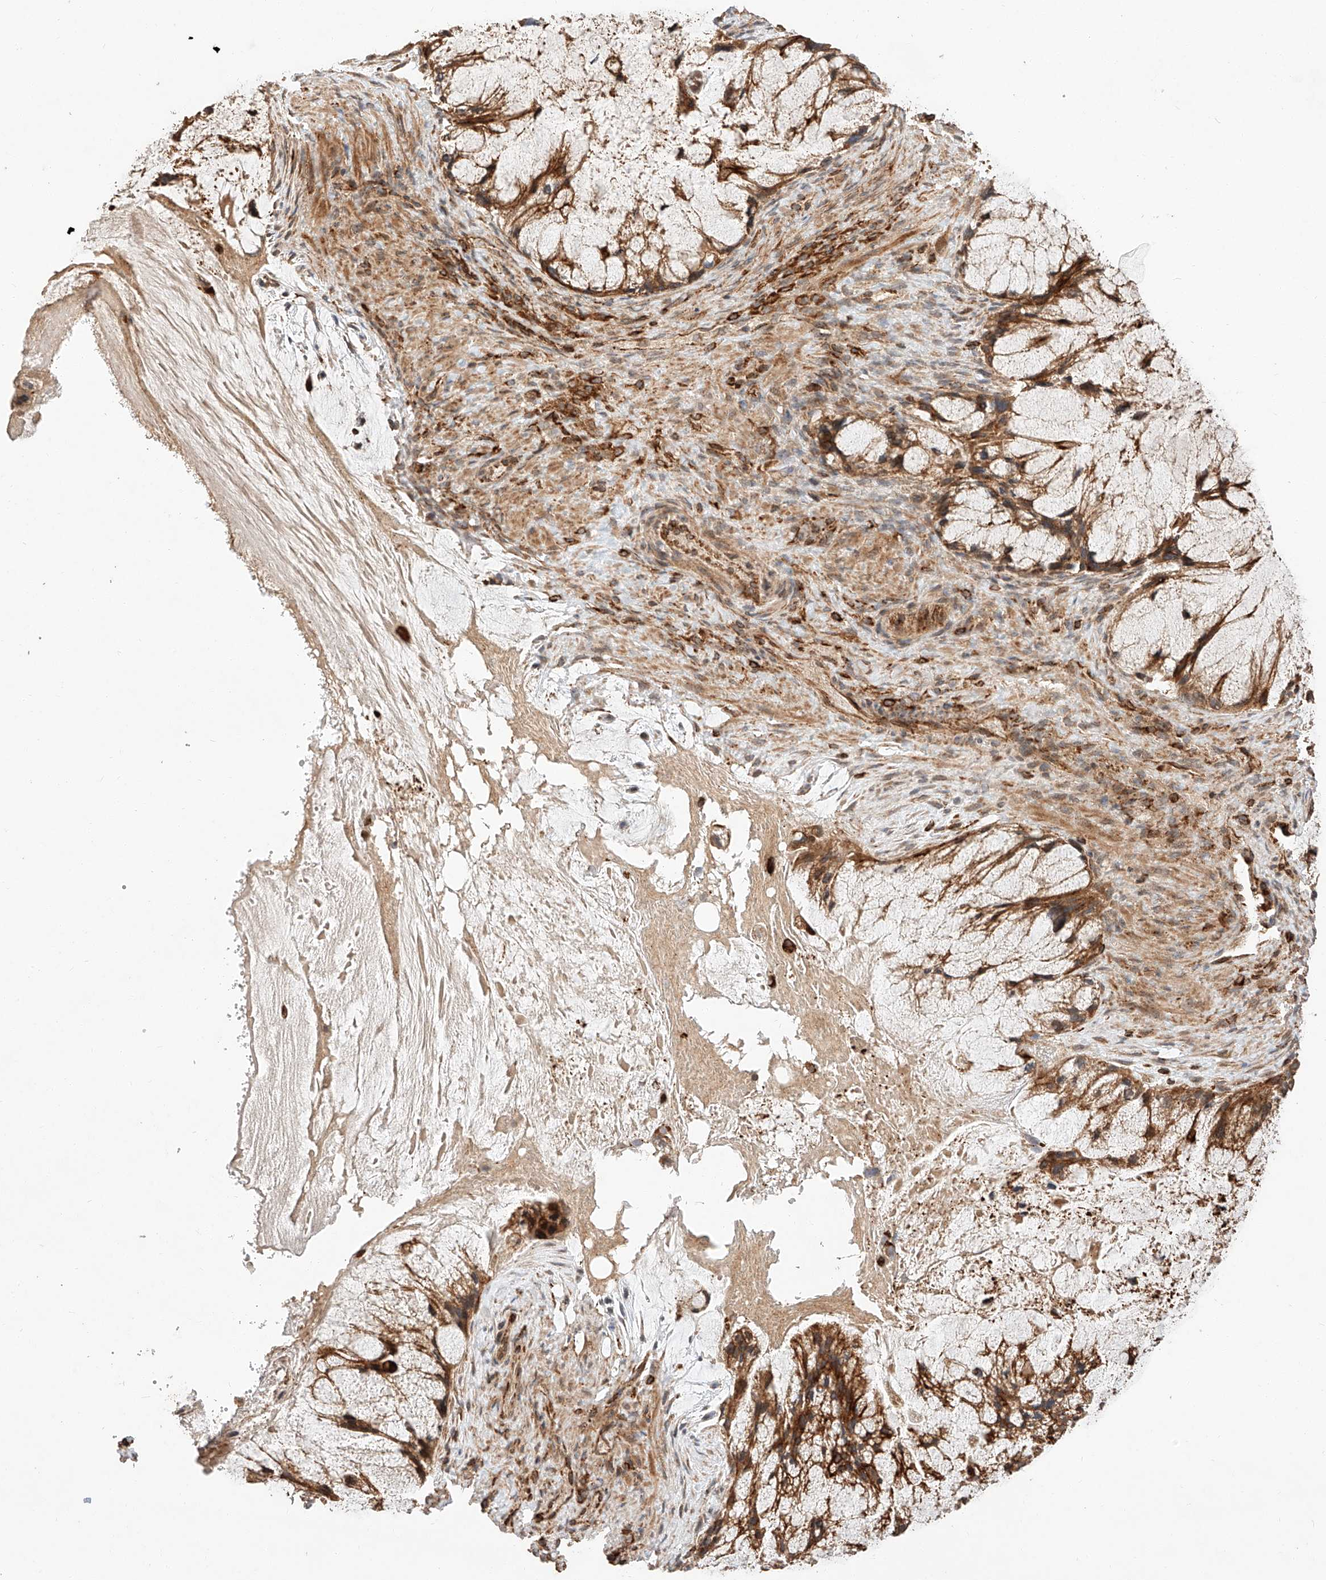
{"staining": {"intensity": "moderate", "quantity": ">75%", "location": "cytoplasmic/membranous"}, "tissue": "ovarian cancer", "cell_type": "Tumor cells", "image_type": "cancer", "snomed": [{"axis": "morphology", "description": "Cystadenocarcinoma, mucinous, NOS"}, {"axis": "topography", "description": "Ovary"}], "caption": "Immunohistochemical staining of ovarian cancer displays medium levels of moderate cytoplasmic/membranous protein expression in about >75% of tumor cells. The staining is performed using DAB (3,3'-diaminobenzidine) brown chromogen to label protein expression. The nuclei are counter-stained blue using hematoxylin.", "gene": "ZNF84", "patient": {"sex": "female", "age": 37}}